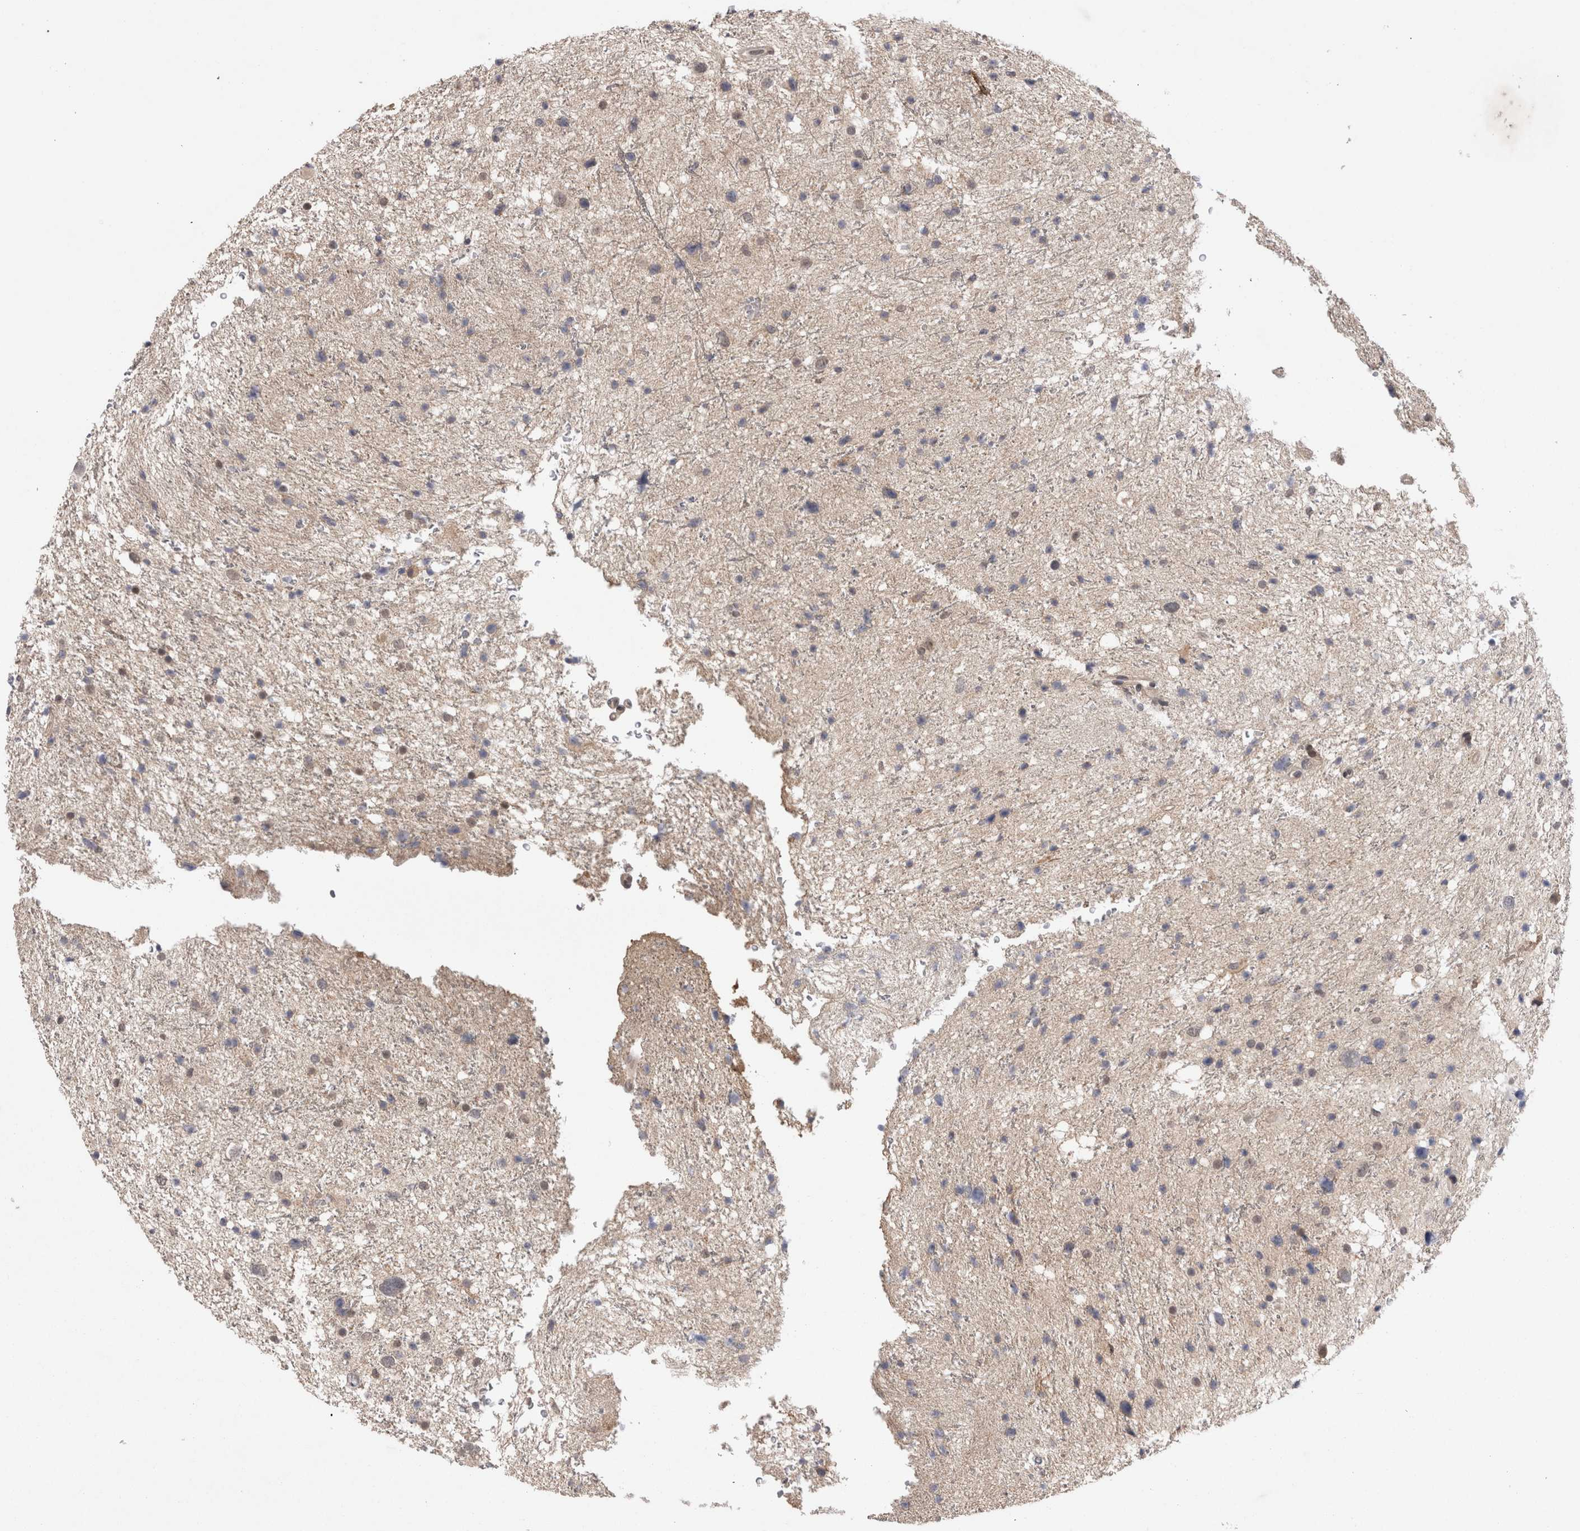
{"staining": {"intensity": "weak", "quantity": "<25%", "location": "cytoplasmic/membranous"}, "tissue": "glioma", "cell_type": "Tumor cells", "image_type": "cancer", "snomed": [{"axis": "morphology", "description": "Glioma, malignant, Low grade"}, {"axis": "topography", "description": "Brain"}], "caption": "Immunohistochemical staining of human malignant low-grade glioma reveals no significant positivity in tumor cells. The staining is performed using DAB brown chromogen with nuclei counter-stained in using hematoxylin.", "gene": "ZNF341", "patient": {"sex": "female", "age": 37}}